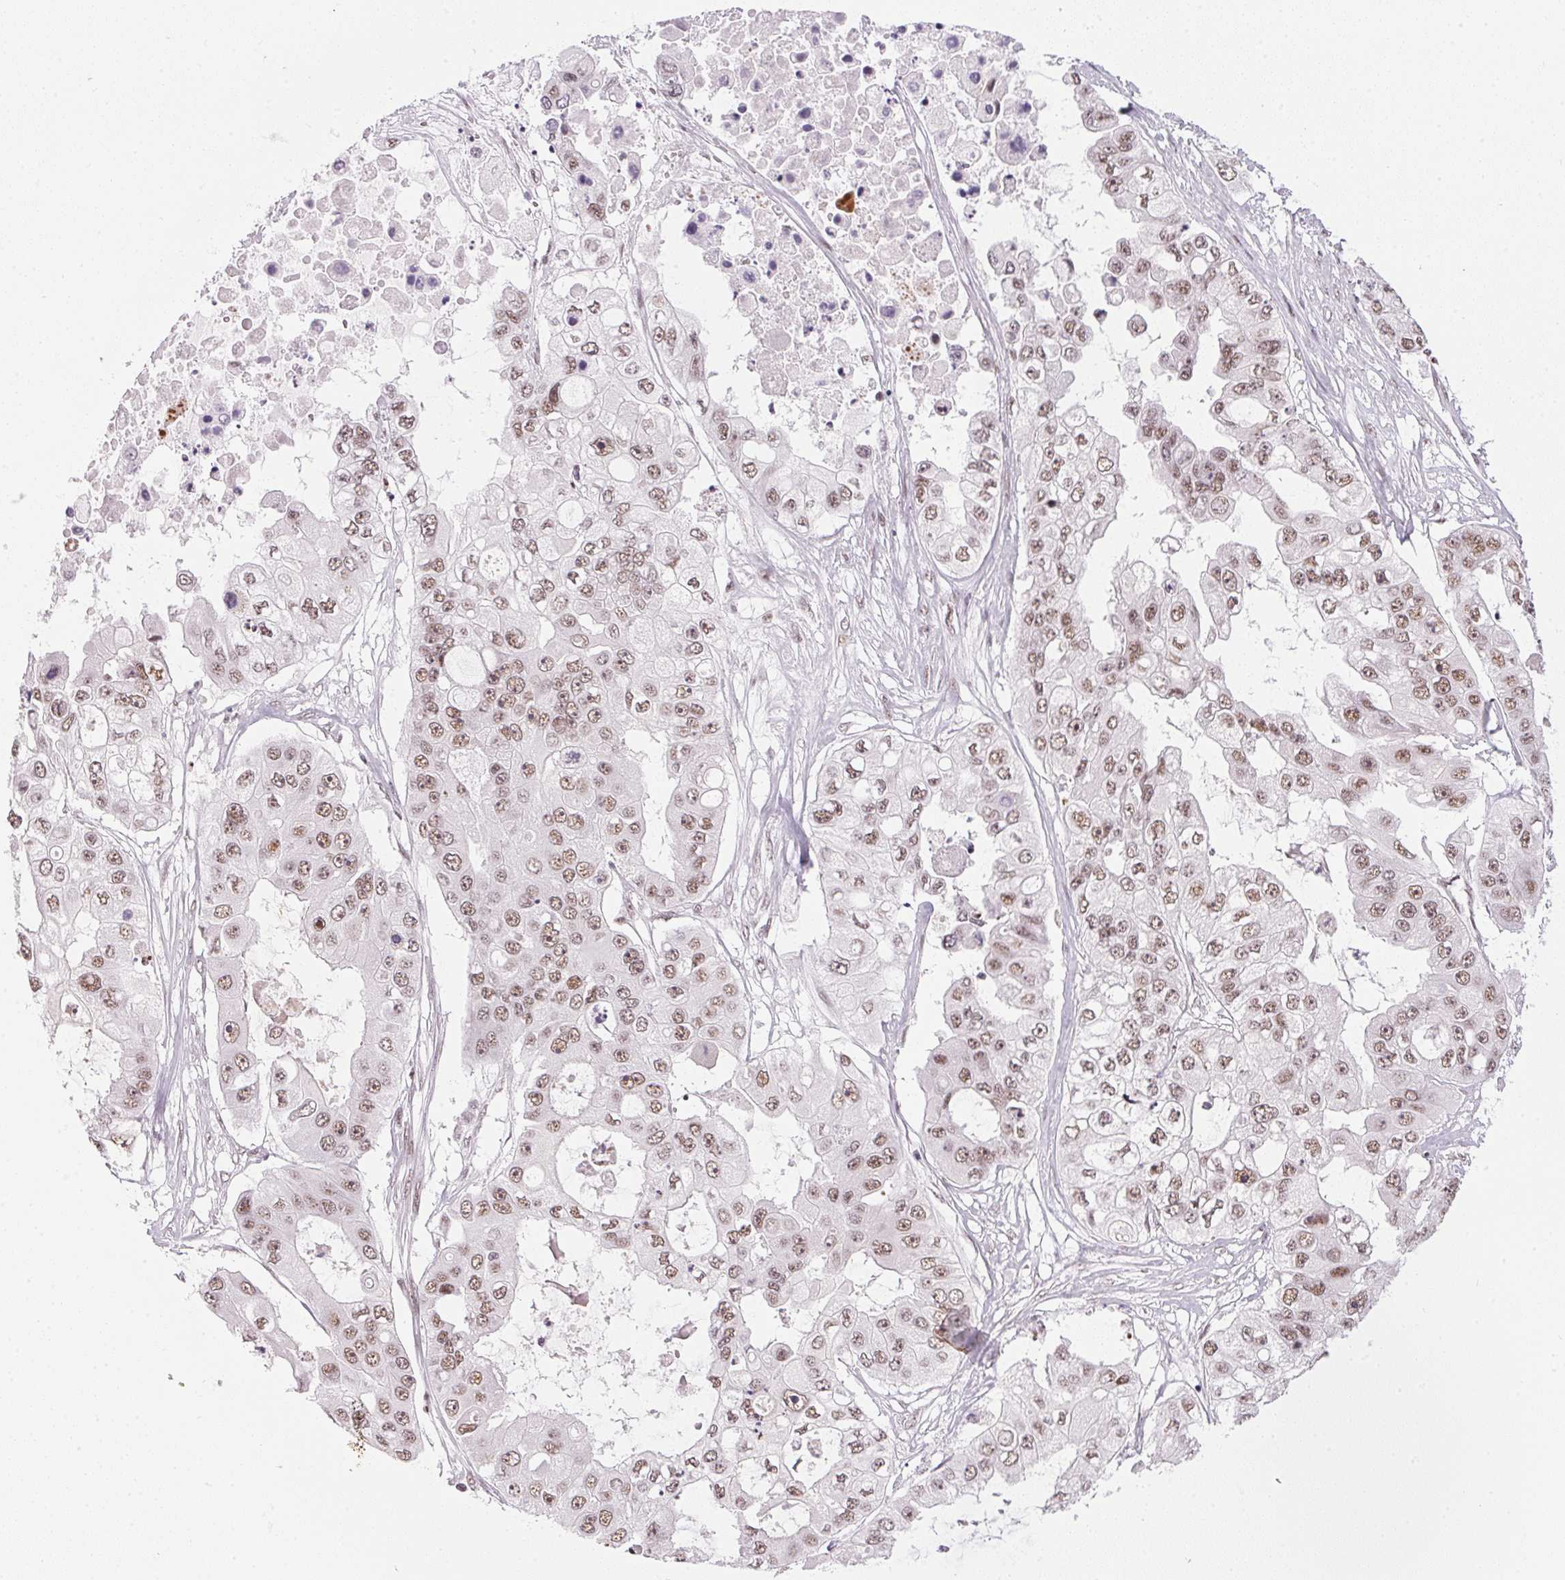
{"staining": {"intensity": "moderate", "quantity": ">75%", "location": "nuclear"}, "tissue": "ovarian cancer", "cell_type": "Tumor cells", "image_type": "cancer", "snomed": [{"axis": "morphology", "description": "Cystadenocarcinoma, serous, NOS"}, {"axis": "topography", "description": "Ovary"}], "caption": "About >75% of tumor cells in serous cystadenocarcinoma (ovarian) display moderate nuclear protein staining as visualized by brown immunohistochemical staining.", "gene": "SRSF7", "patient": {"sex": "female", "age": 56}}